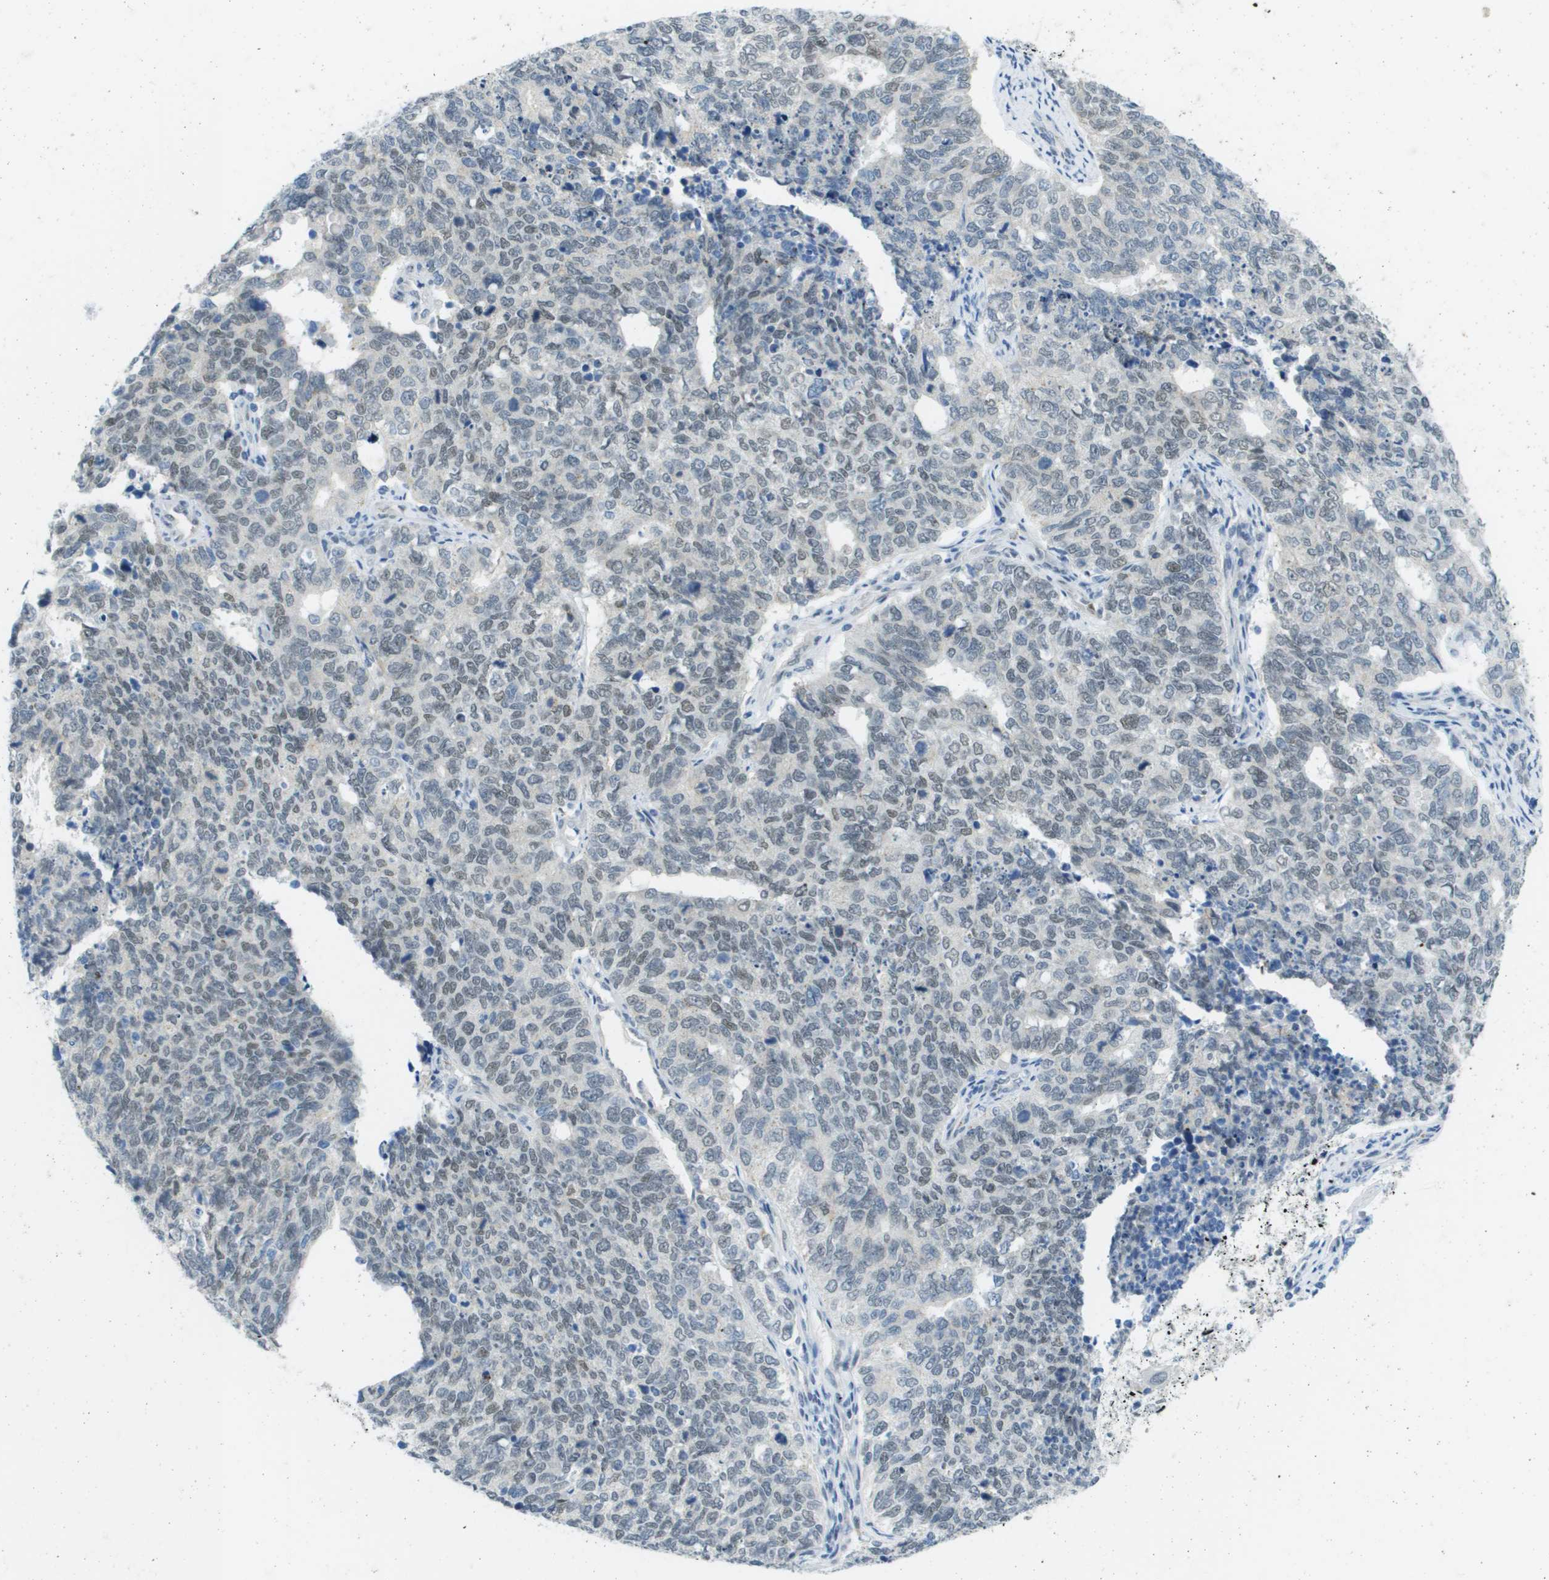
{"staining": {"intensity": "weak", "quantity": "<25%", "location": "nuclear"}, "tissue": "cervical cancer", "cell_type": "Tumor cells", "image_type": "cancer", "snomed": [{"axis": "morphology", "description": "Squamous cell carcinoma, NOS"}, {"axis": "topography", "description": "Cervix"}], "caption": "The histopathology image exhibits no significant expression in tumor cells of cervical cancer.", "gene": "ARID1B", "patient": {"sex": "female", "age": 63}}